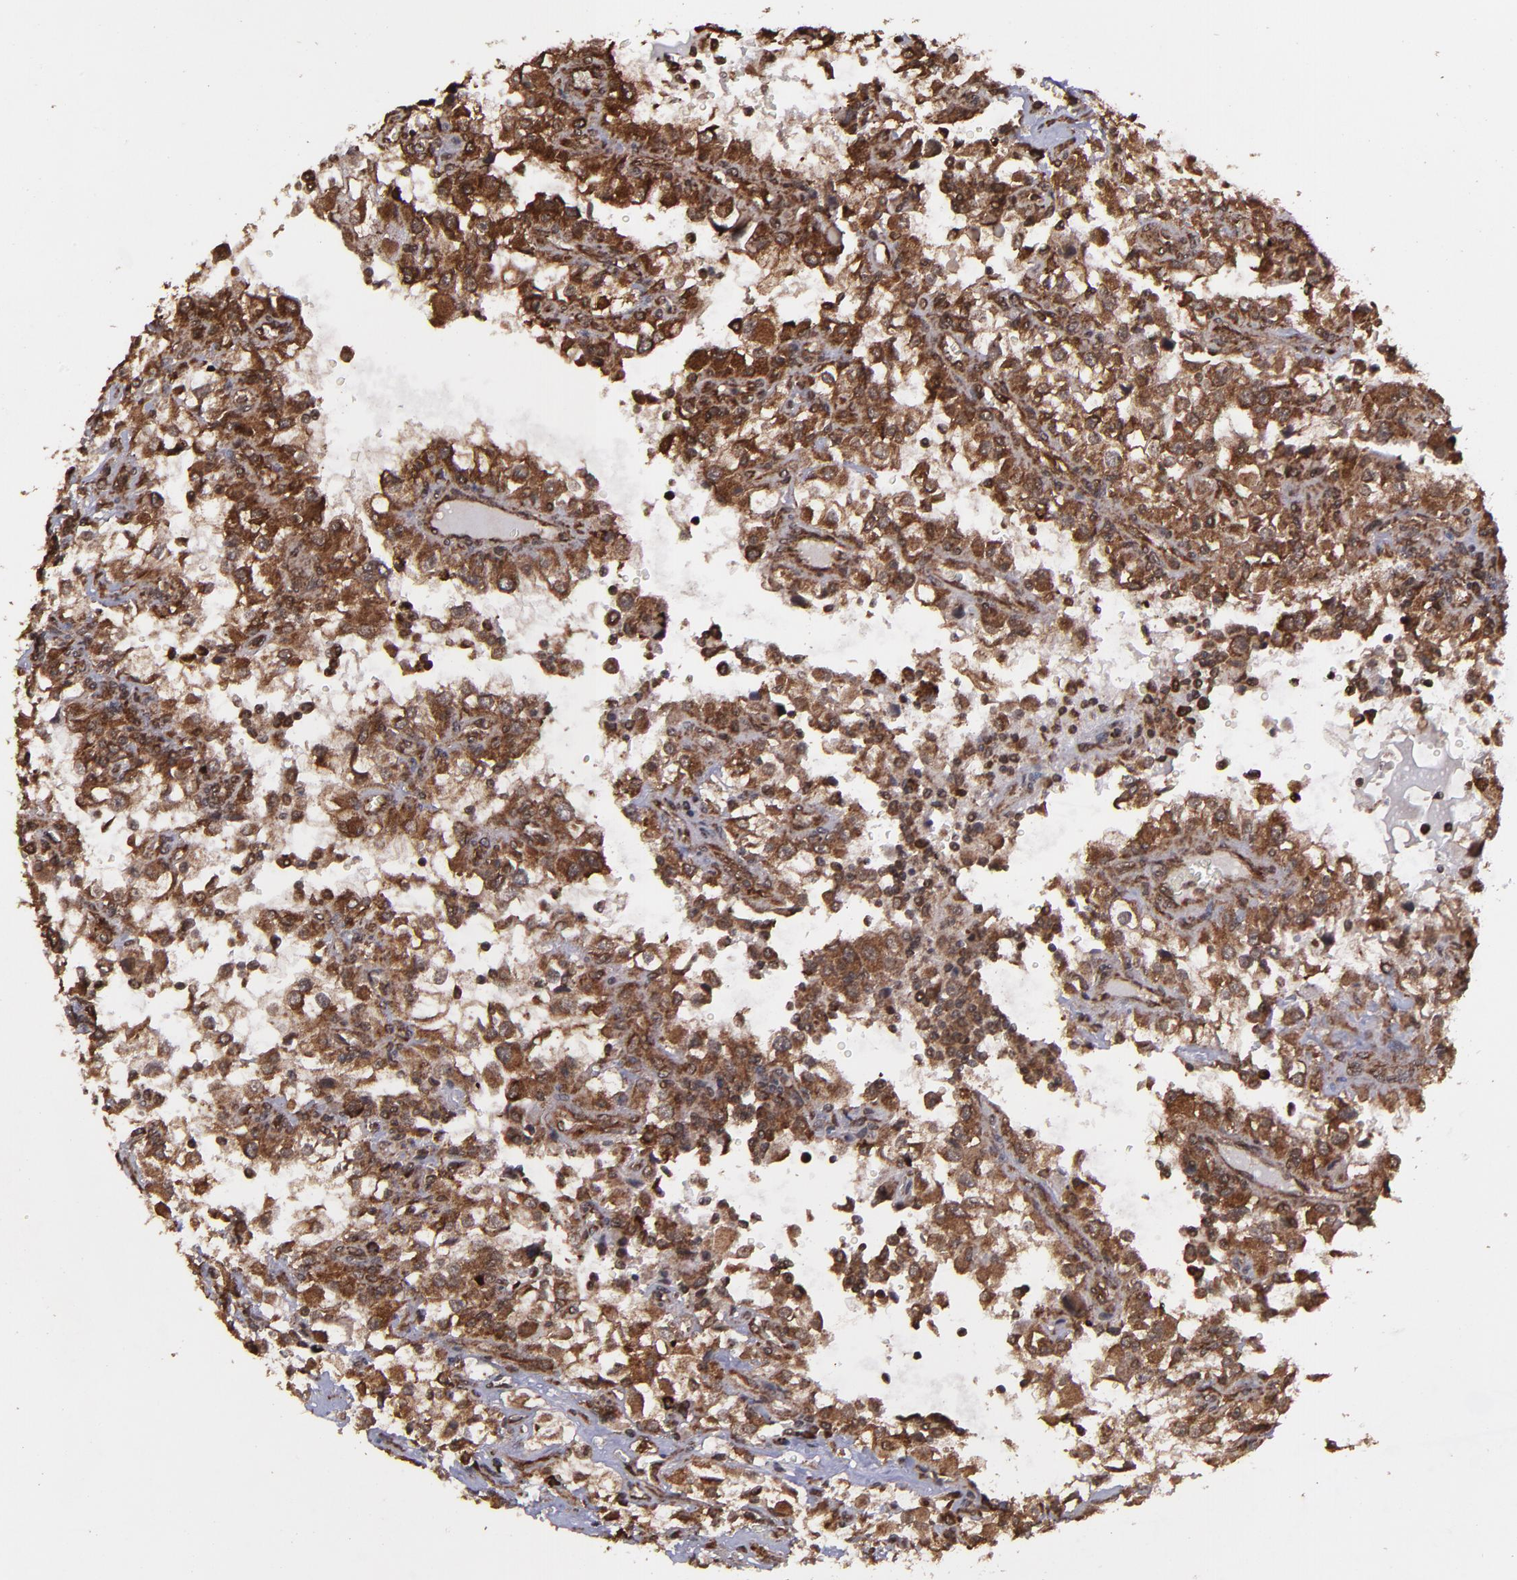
{"staining": {"intensity": "strong", "quantity": ">75%", "location": "cytoplasmic/membranous,nuclear"}, "tissue": "renal cancer", "cell_type": "Tumor cells", "image_type": "cancer", "snomed": [{"axis": "morphology", "description": "Adenocarcinoma, NOS"}, {"axis": "topography", "description": "Kidney"}], "caption": "A photomicrograph of human renal cancer stained for a protein exhibits strong cytoplasmic/membranous and nuclear brown staining in tumor cells. (Brightfield microscopy of DAB IHC at high magnification).", "gene": "EIF4ENIF1", "patient": {"sex": "female", "age": 52}}